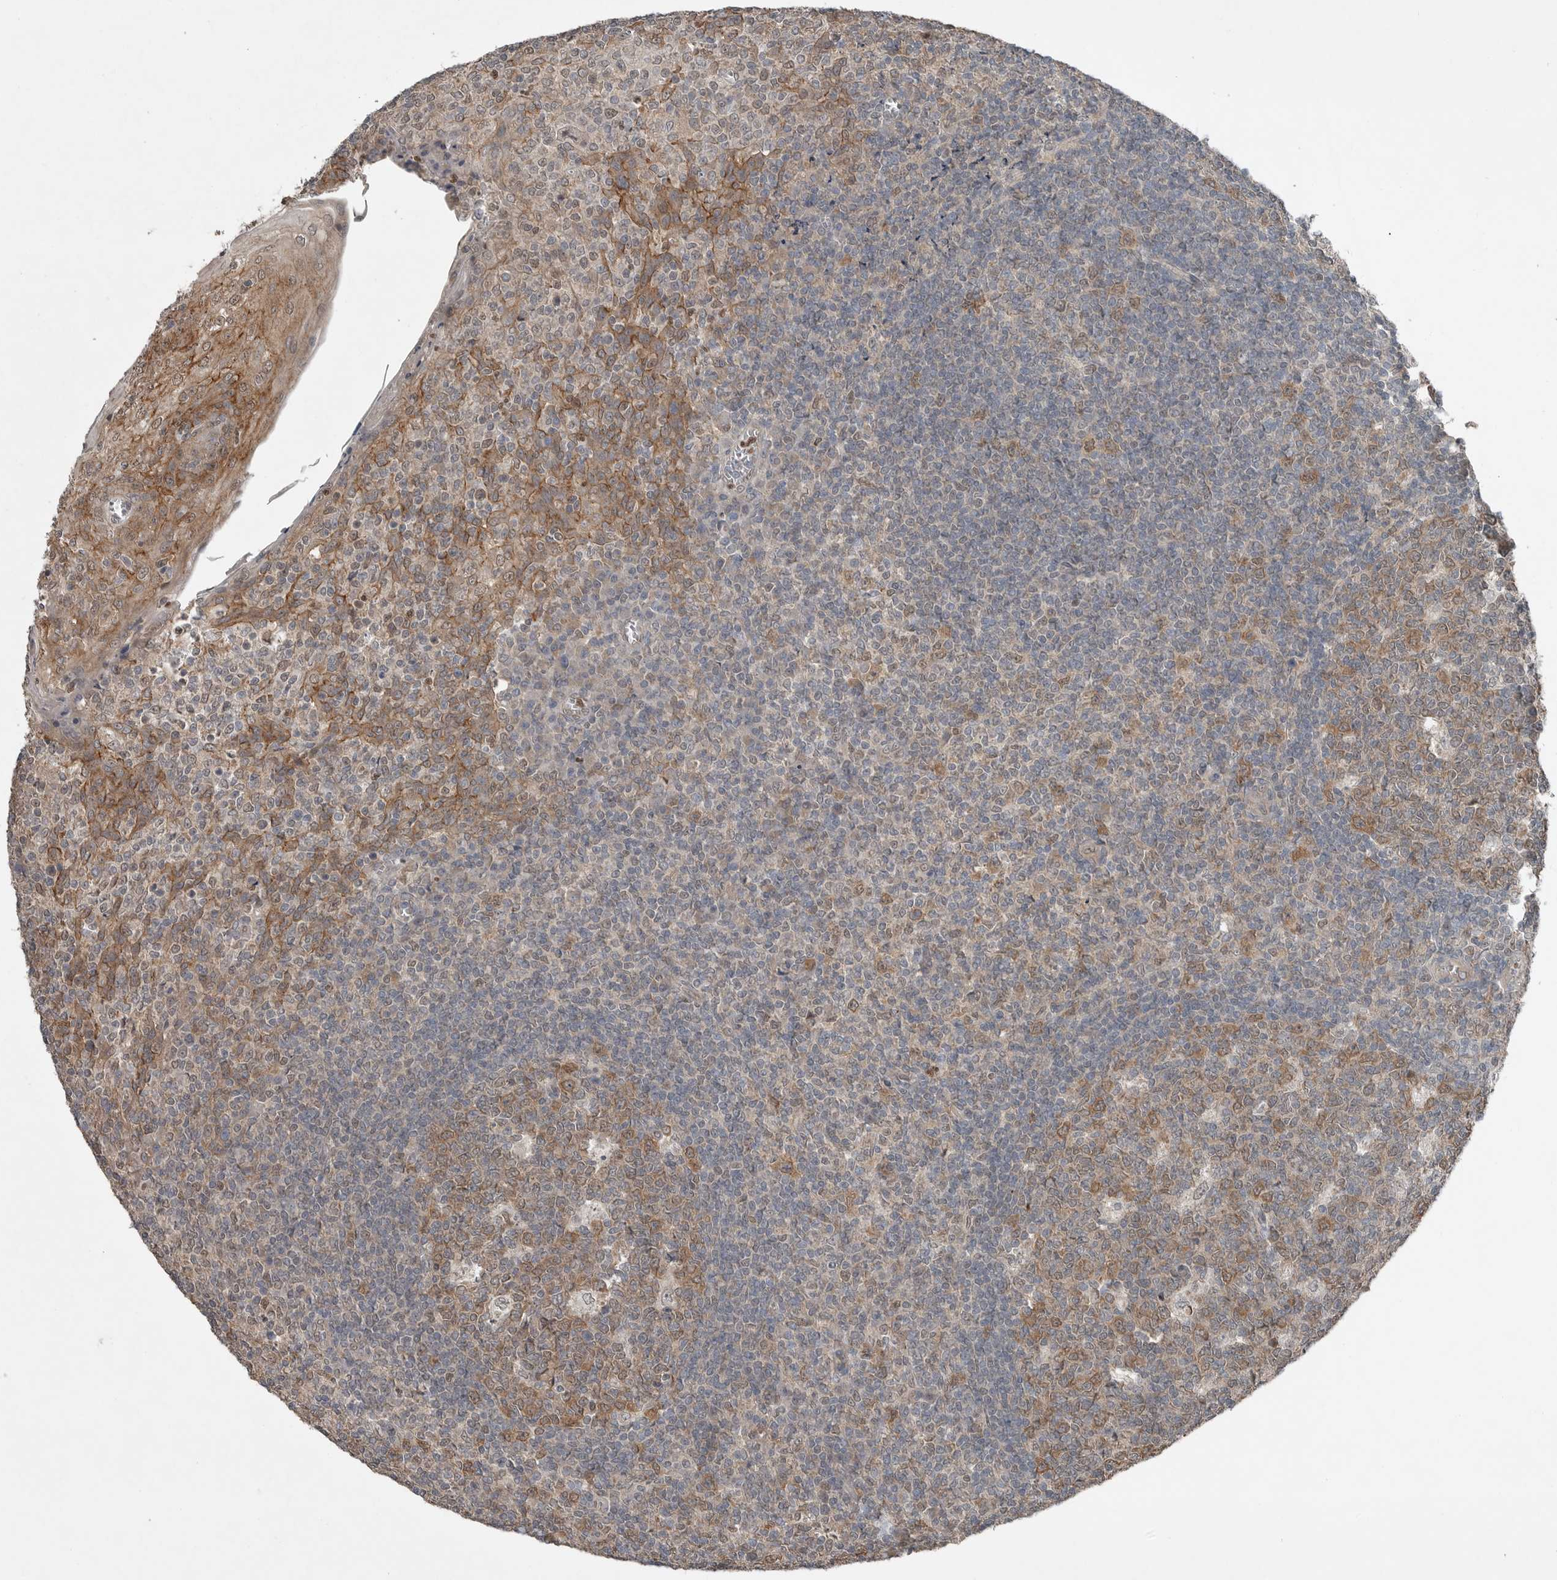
{"staining": {"intensity": "moderate", "quantity": ">75%", "location": "cytoplasmic/membranous,nuclear"}, "tissue": "tonsil", "cell_type": "Germinal center cells", "image_type": "normal", "snomed": [{"axis": "morphology", "description": "Normal tissue, NOS"}, {"axis": "topography", "description": "Tonsil"}], "caption": "Protein expression analysis of unremarkable tonsil exhibits moderate cytoplasmic/membranous,nuclear positivity in about >75% of germinal center cells. The staining was performed using DAB, with brown indicating positive protein expression. Nuclei are stained blue with hematoxylin.", "gene": "MFAP3L", "patient": {"sex": "female", "age": 19}}